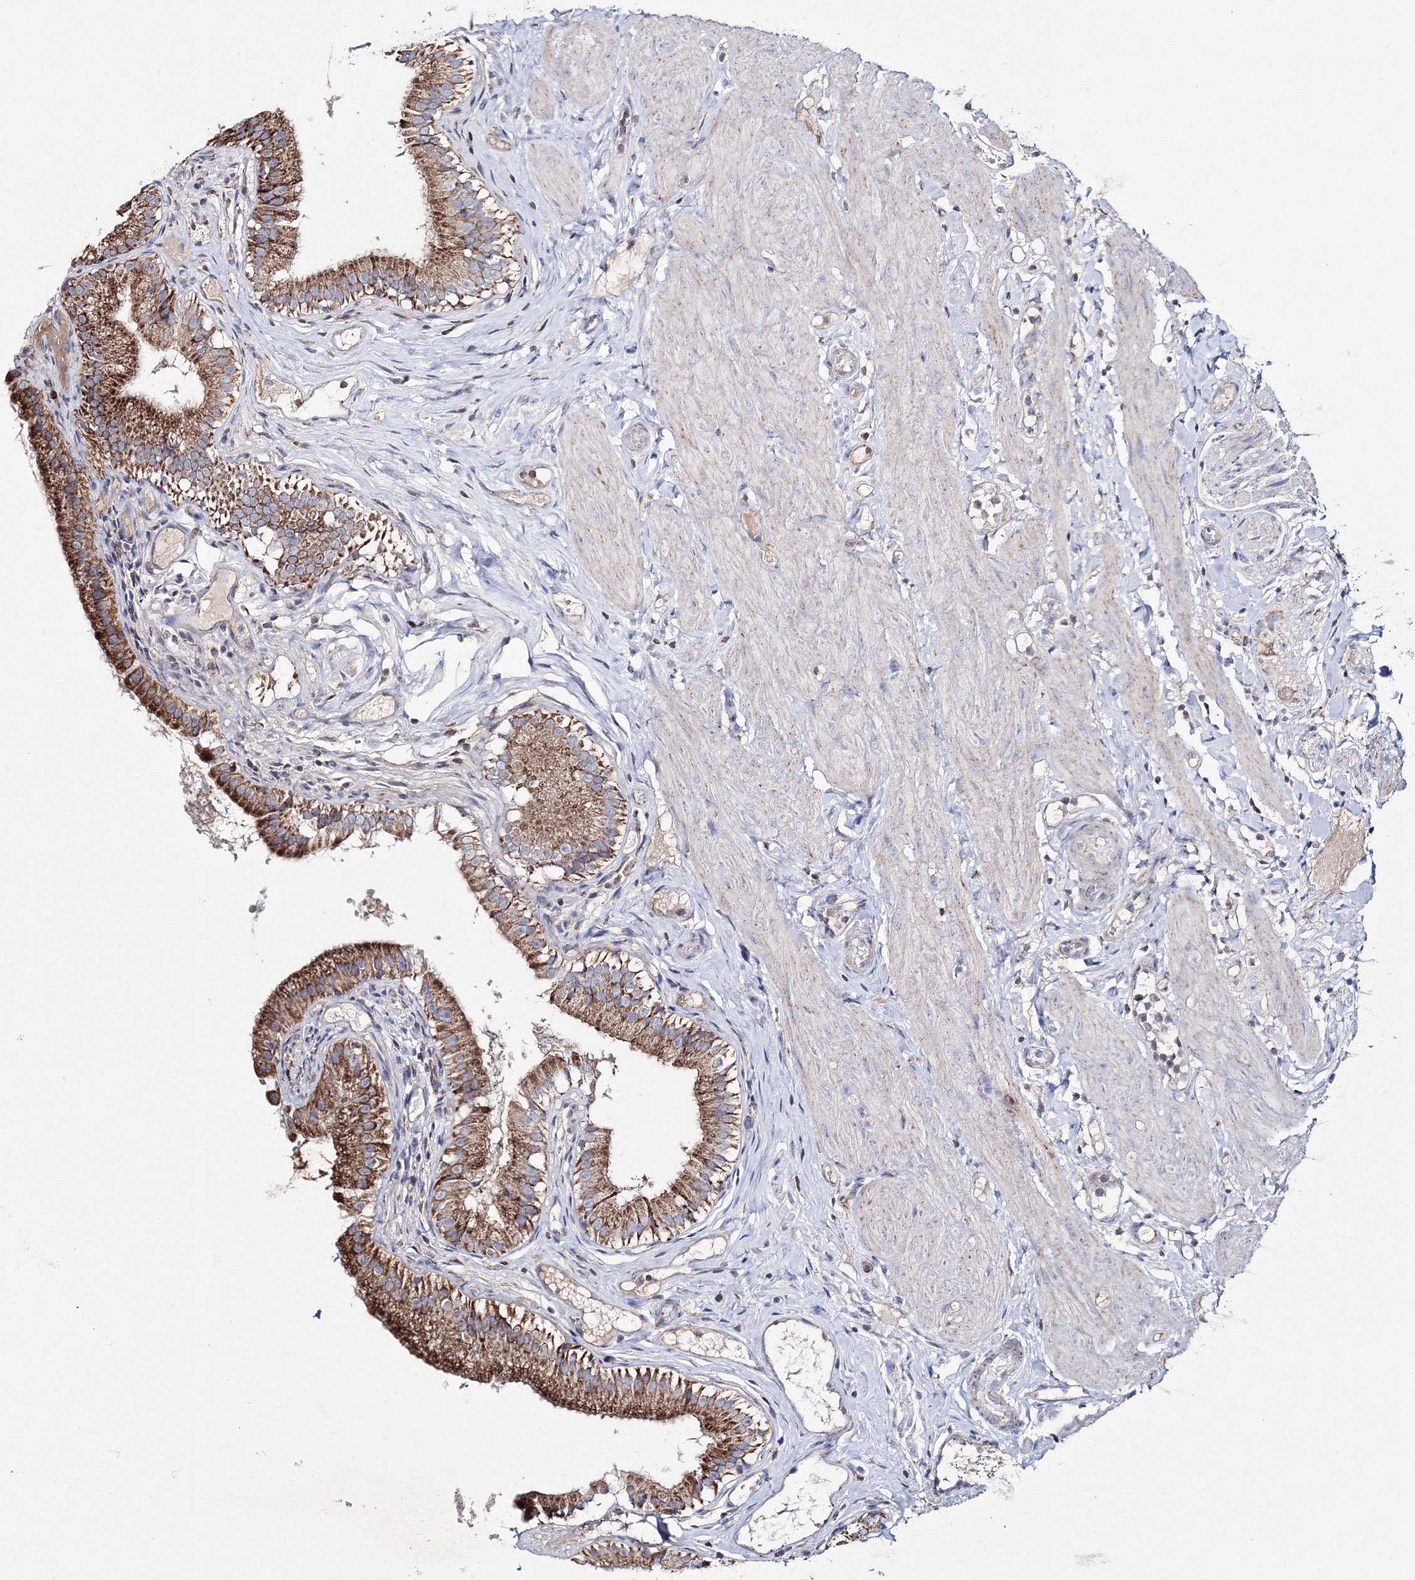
{"staining": {"intensity": "strong", "quantity": ">75%", "location": "cytoplasmic/membranous"}, "tissue": "gallbladder", "cell_type": "Glandular cells", "image_type": "normal", "snomed": [{"axis": "morphology", "description": "Normal tissue, NOS"}, {"axis": "topography", "description": "Gallbladder"}], "caption": "About >75% of glandular cells in normal gallbladder demonstrate strong cytoplasmic/membranous protein positivity as visualized by brown immunohistochemical staining.", "gene": "IGSF9", "patient": {"sex": "female", "age": 26}}